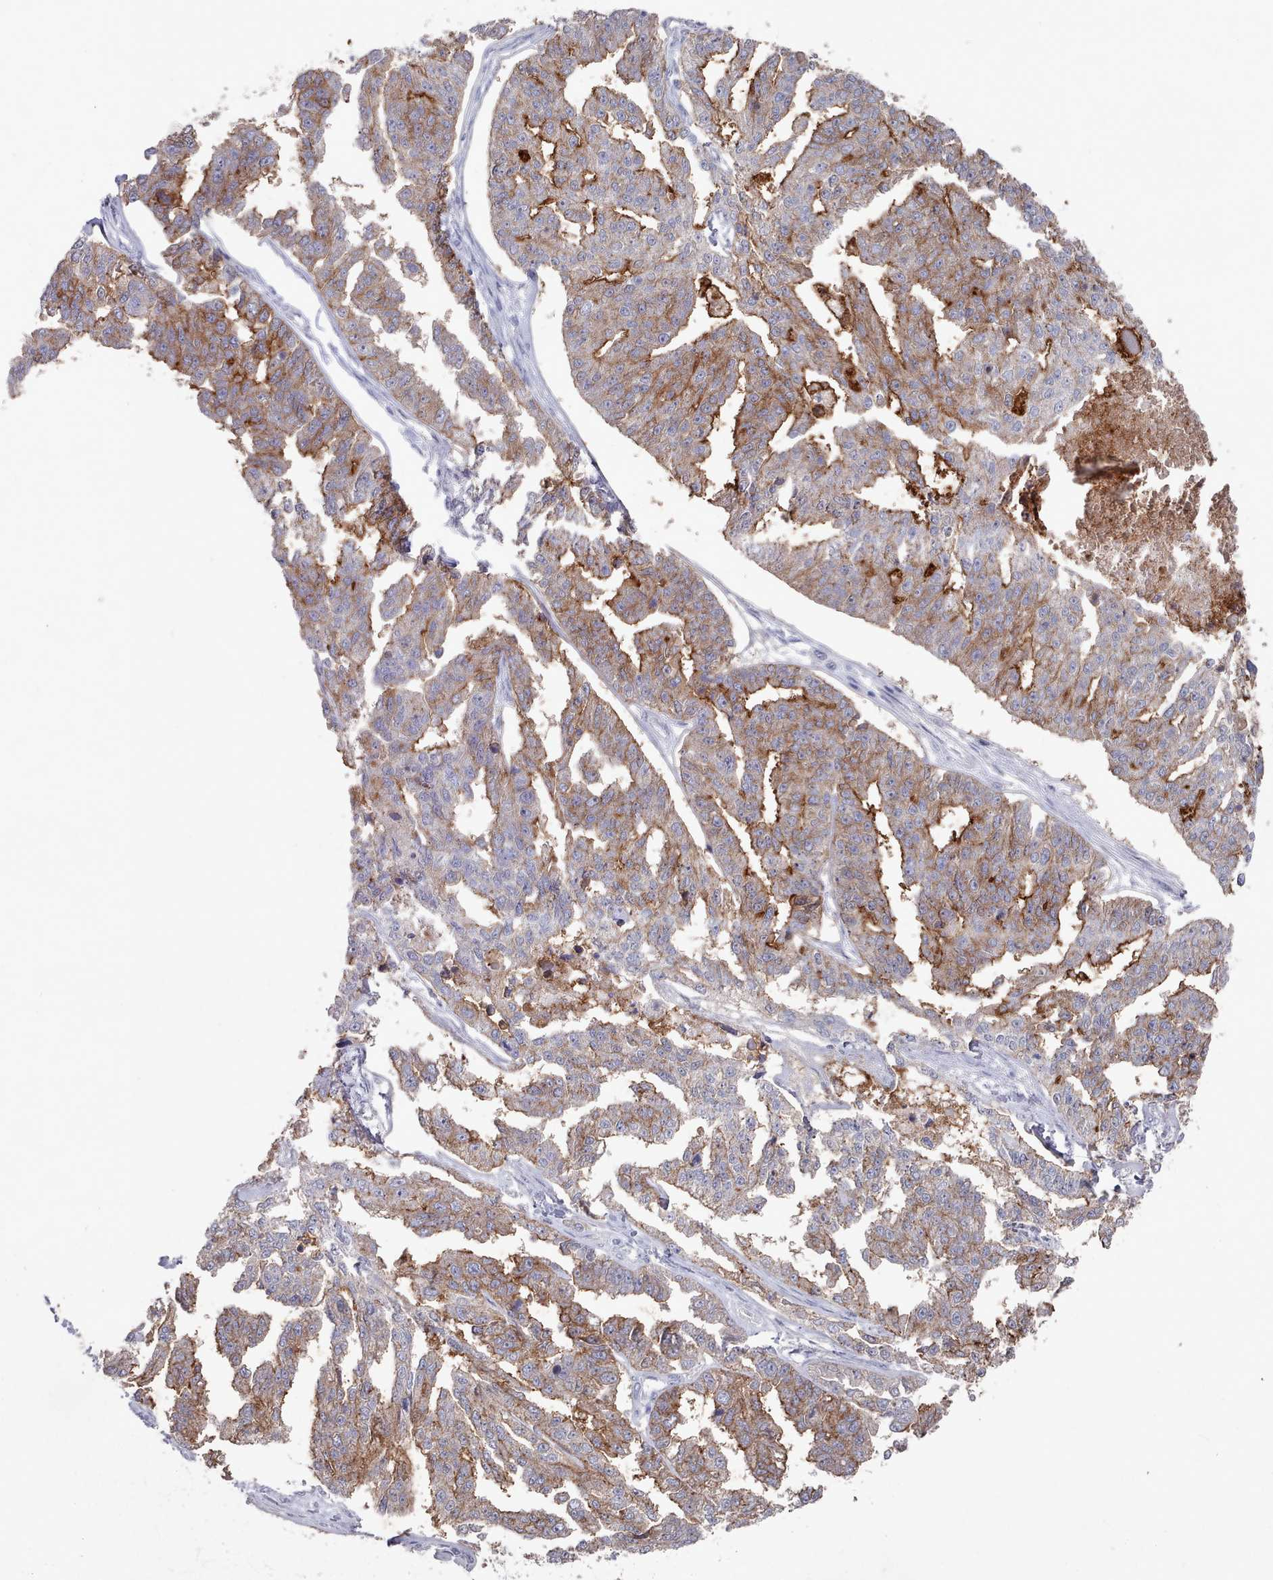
{"staining": {"intensity": "moderate", "quantity": ">75%", "location": "cytoplasmic/membranous"}, "tissue": "ovarian cancer", "cell_type": "Tumor cells", "image_type": "cancer", "snomed": [{"axis": "morphology", "description": "Cystadenocarcinoma, serous, NOS"}, {"axis": "topography", "description": "Ovary"}], "caption": "A micrograph of ovarian cancer stained for a protein shows moderate cytoplasmic/membranous brown staining in tumor cells.", "gene": "PROM2", "patient": {"sex": "female", "age": 58}}